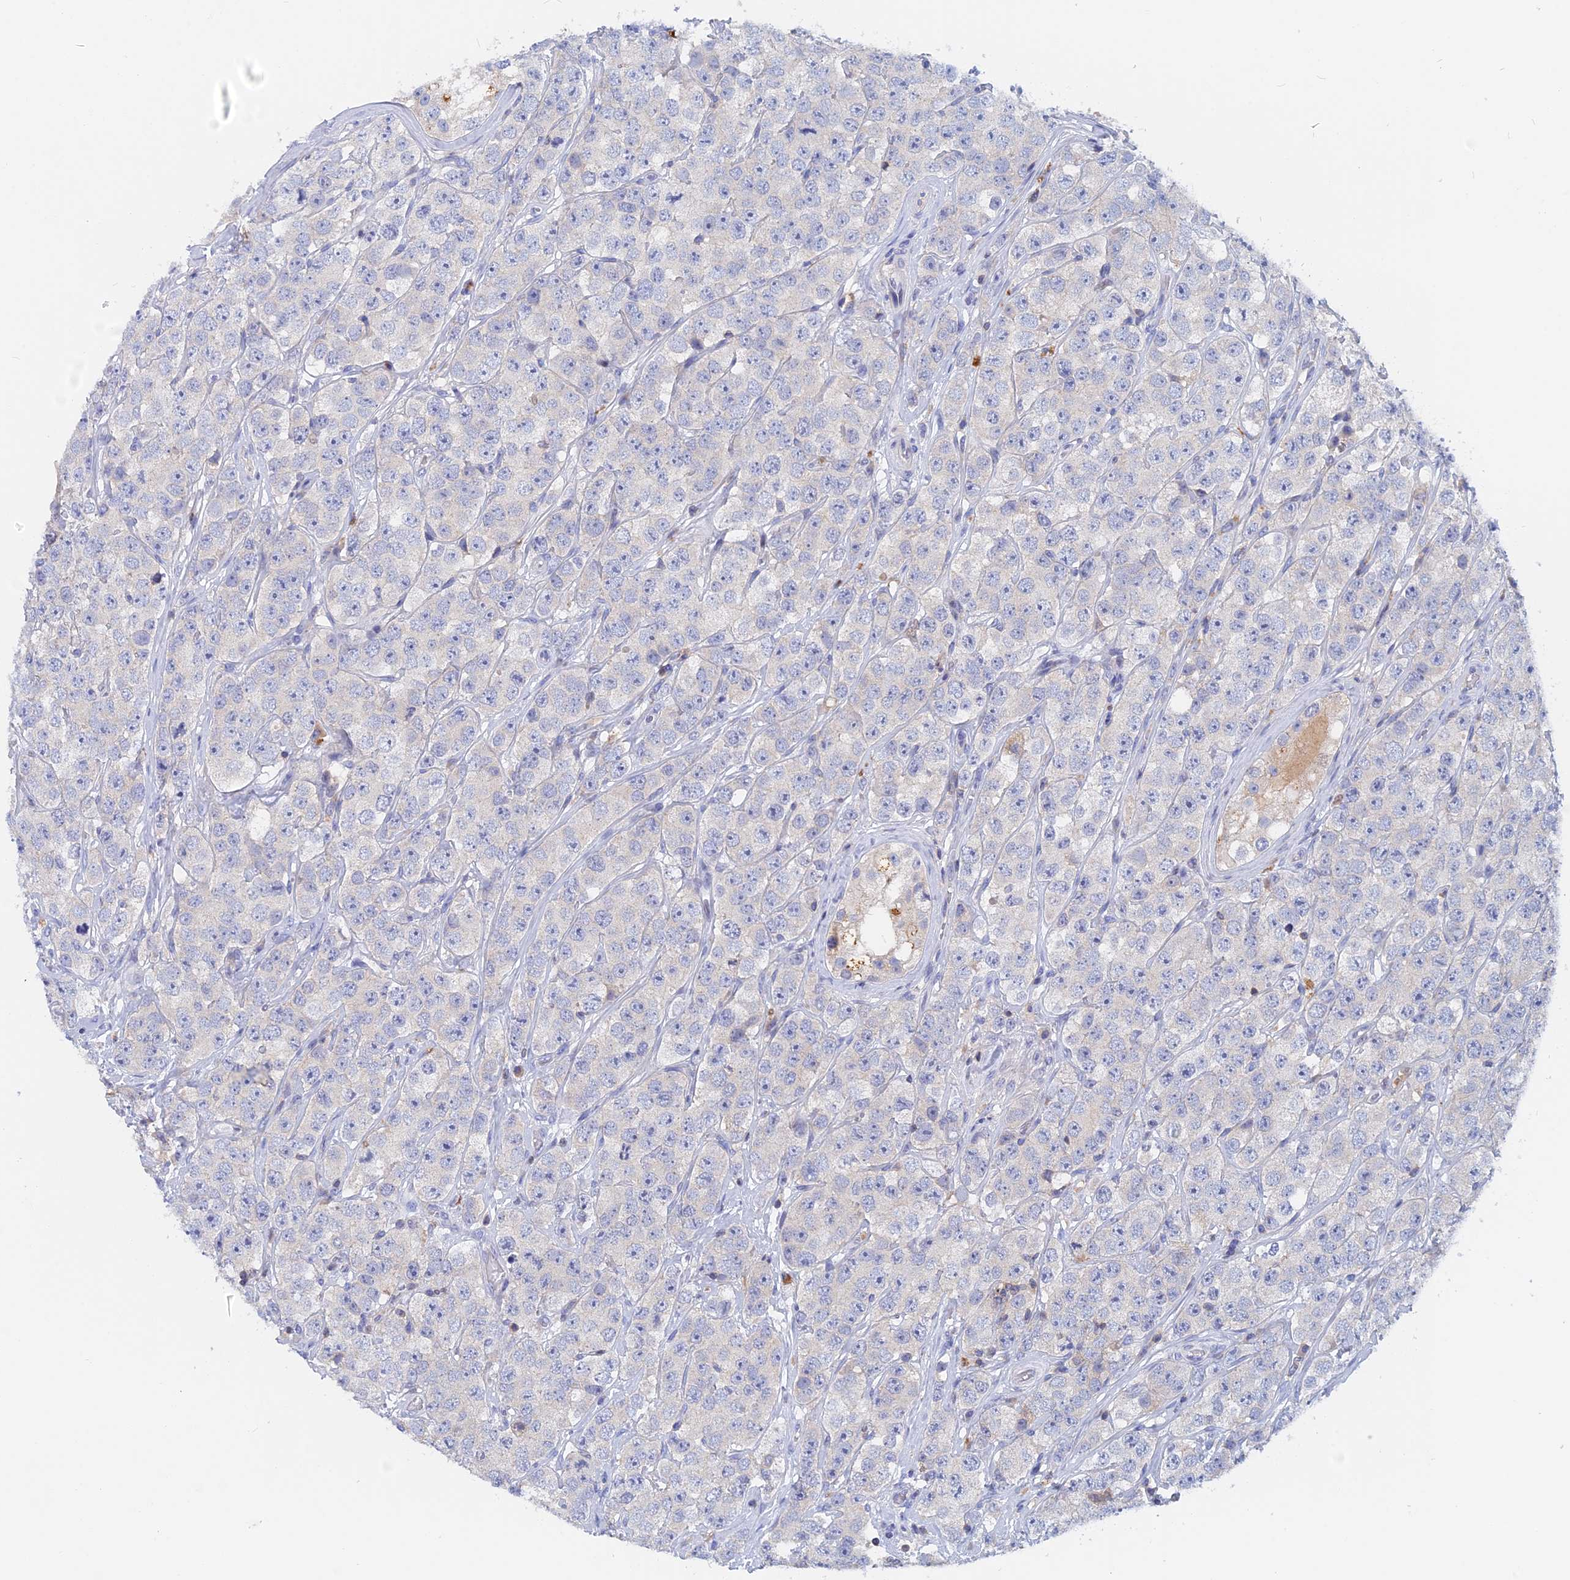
{"staining": {"intensity": "negative", "quantity": "none", "location": "none"}, "tissue": "testis cancer", "cell_type": "Tumor cells", "image_type": "cancer", "snomed": [{"axis": "morphology", "description": "Seminoma, NOS"}, {"axis": "topography", "description": "Testis"}], "caption": "Histopathology image shows no protein positivity in tumor cells of testis seminoma tissue.", "gene": "ACP7", "patient": {"sex": "male", "age": 28}}